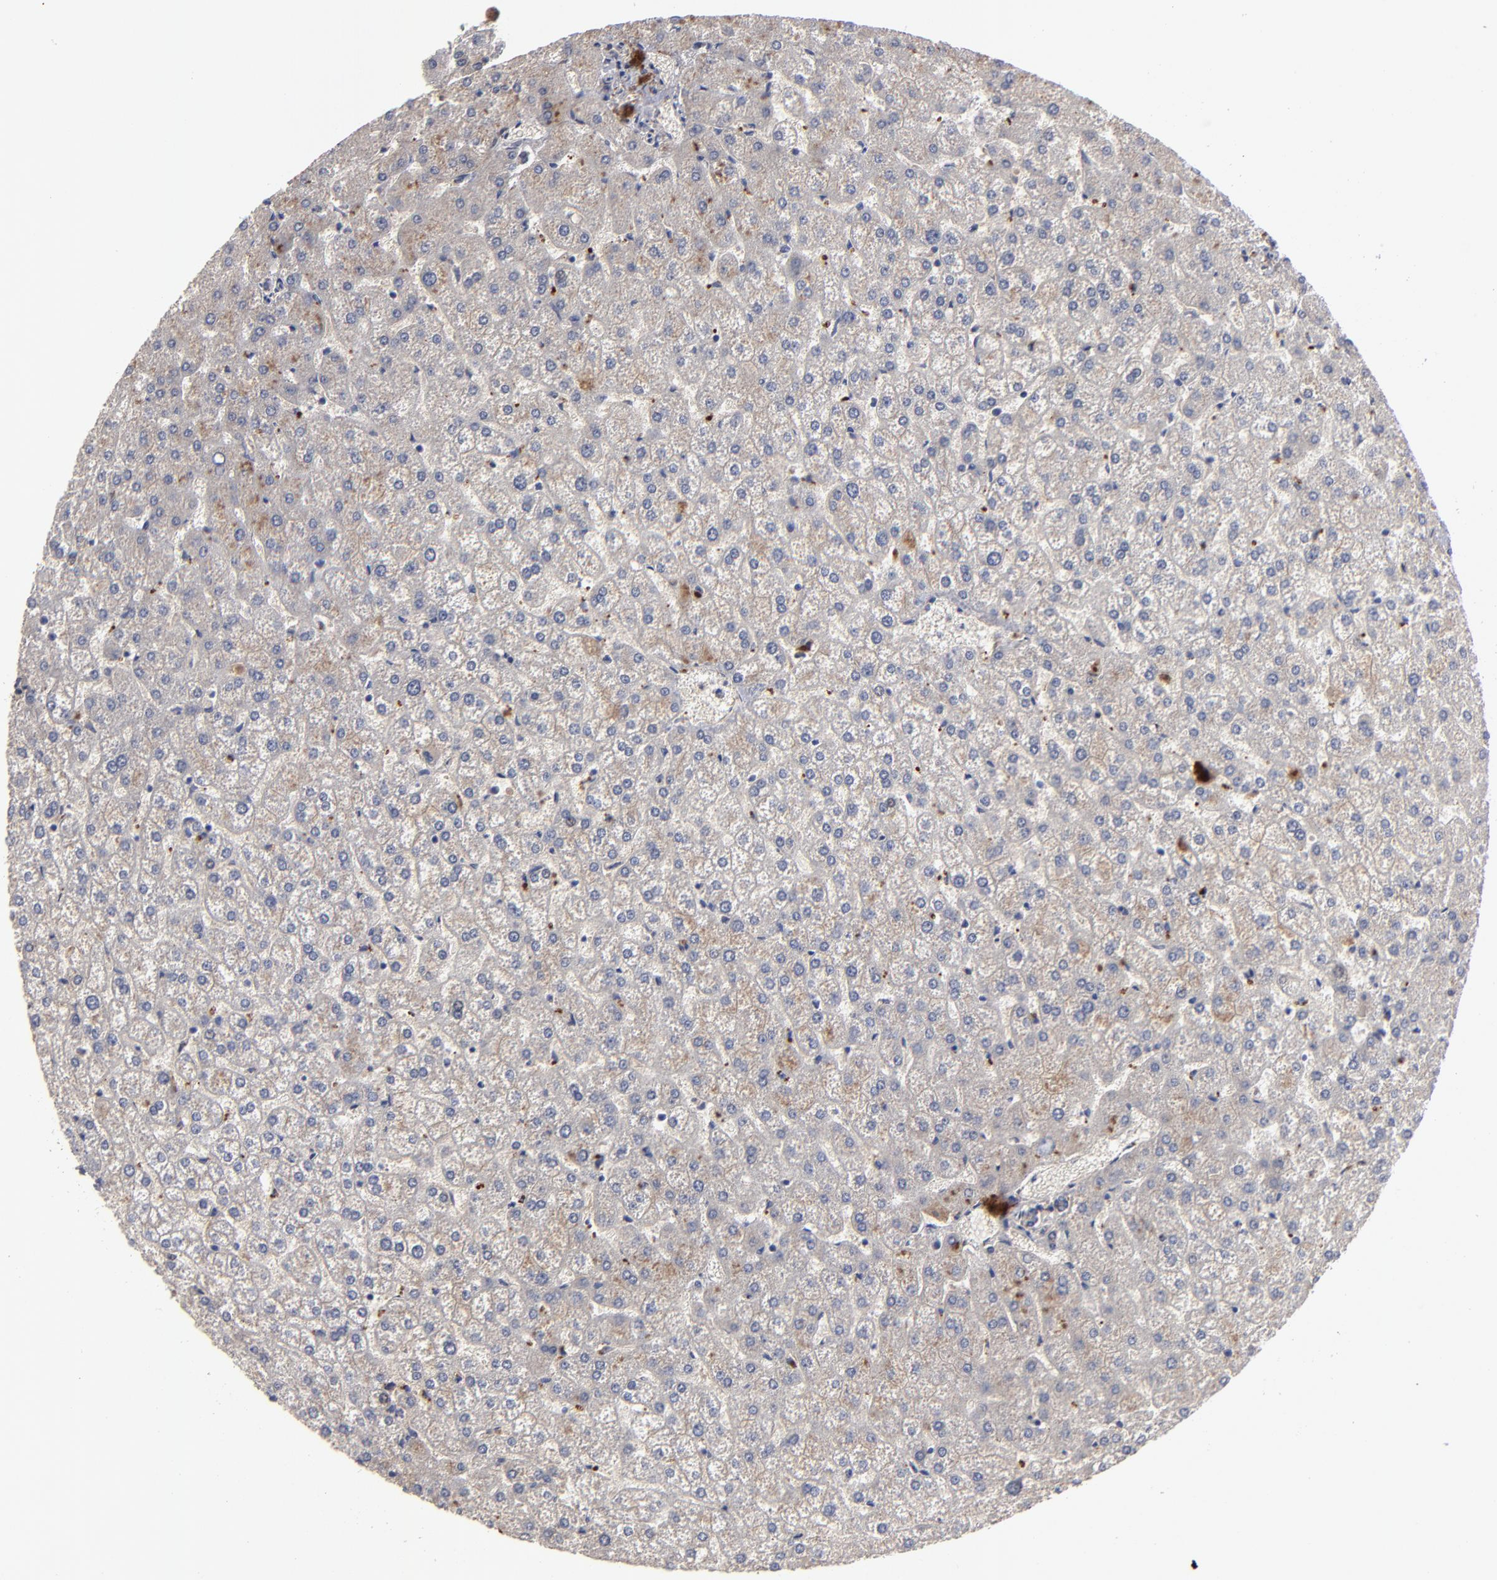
{"staining": {"intensity": "weak", "quantity": "25%-75%", "location": "cytoplasmic/membranous"}, "tissue": "liver", "cell_type": "Cholangiocytes", "image_type": "normal", "snomed": [{"axis": "morphology", "description": "Normal tissue, NOS"}, {"axis": "topography", "description": "Liver"}], "caption": "Immunohistochemical staining of unremarkable liver shows low levels of weak cytoplasmic/membranous expression in about 25%-75% of cholangiocytes. (IHC, brightfield microscopy, high magnification).", "gene": "GPM6B", "patient": {"sex": "female", "age": 32}}